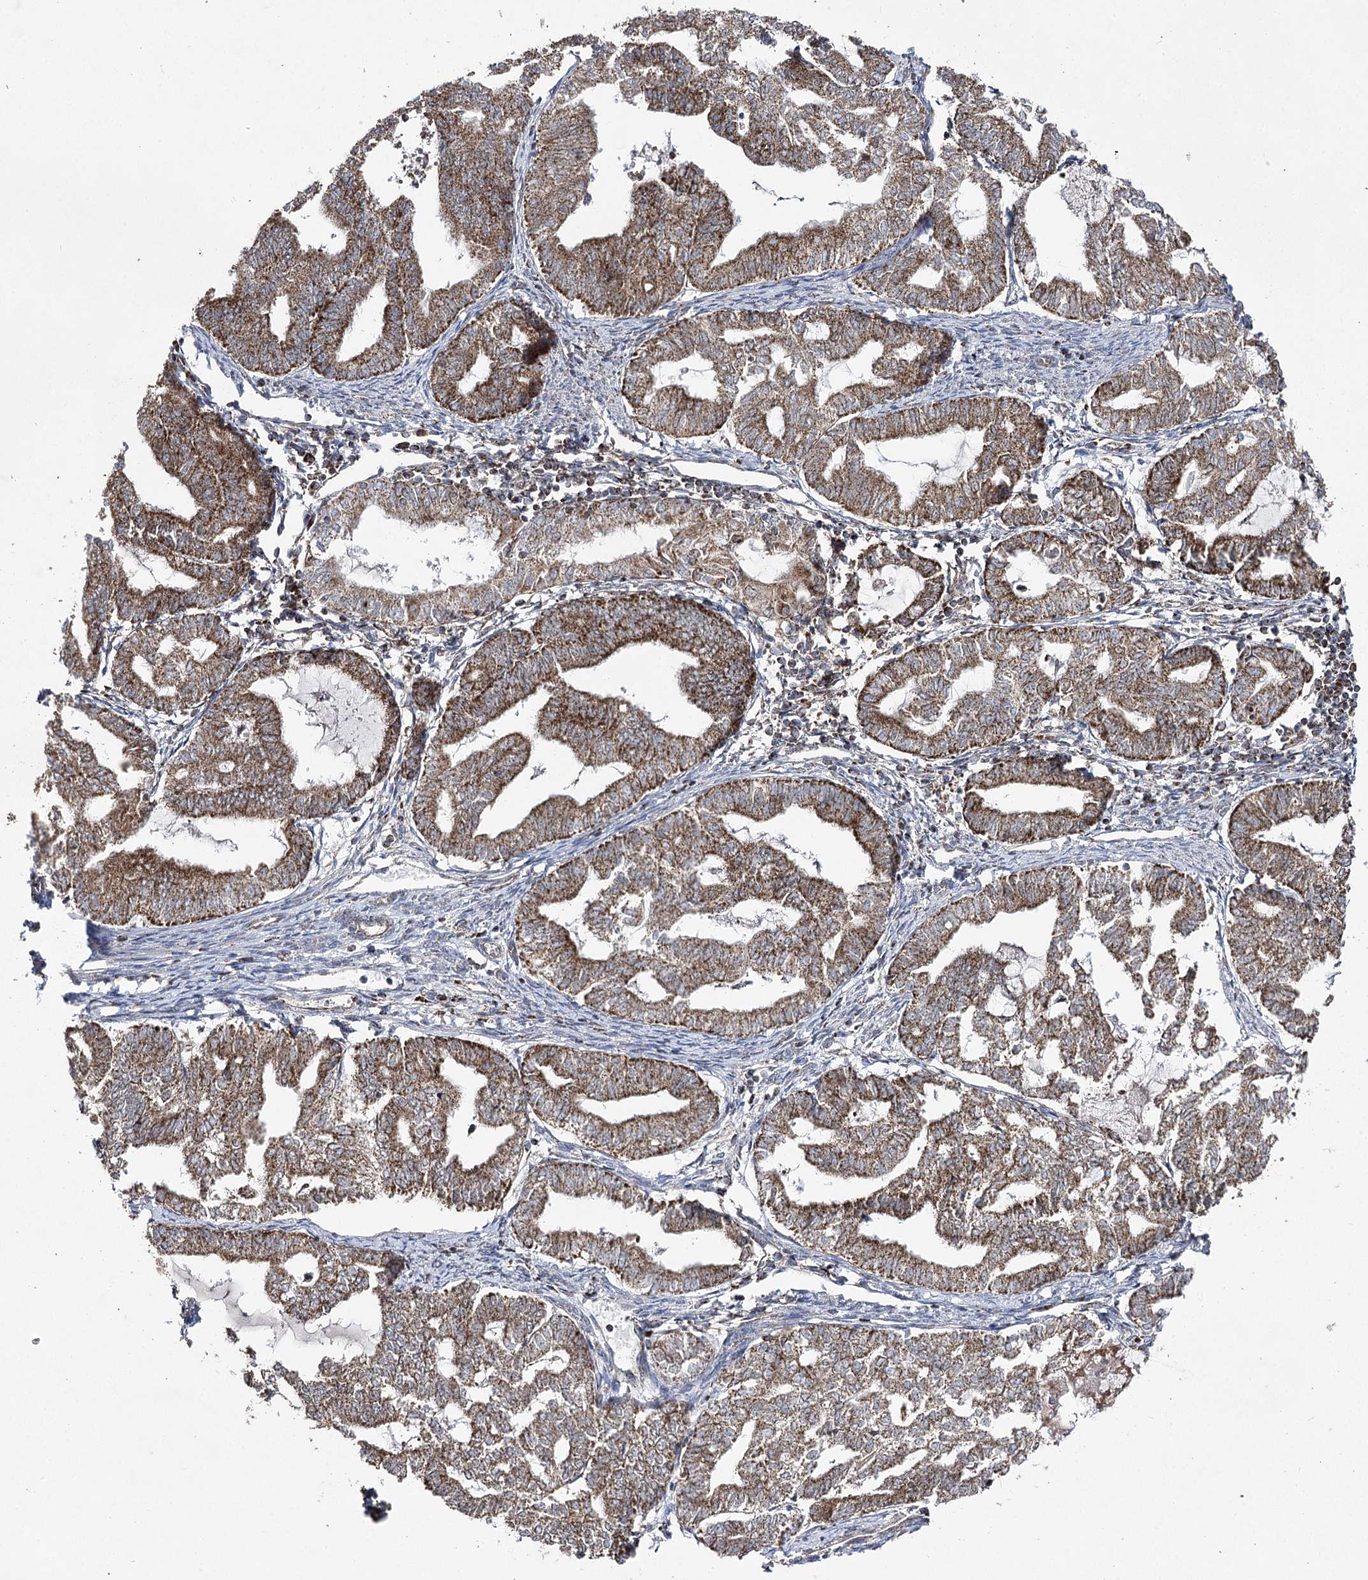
{"staining": {"intensity": "strong", "quantity": ">75%", "location": "cytoplasmic/membranous"}, "tissue": "endometrial cancer", "cell_type": "Tumor cells", "image_type": "cancer", "snomed": [{"axis": "morphology", "description": "Adenocarcinoma, NOS"}, {"axis": "topography", "description": "Endometrium"}], "caption": "This histopathology image reveals immunohistochemistry (IHC) staining of human adenocarcinoma (endometrial), with high strong cytoplasmic/membranous expression in approximately >75% of tumor cells.", "gene": "SLC4A1AP", "patient": {"sex": "female", "age": 79}}